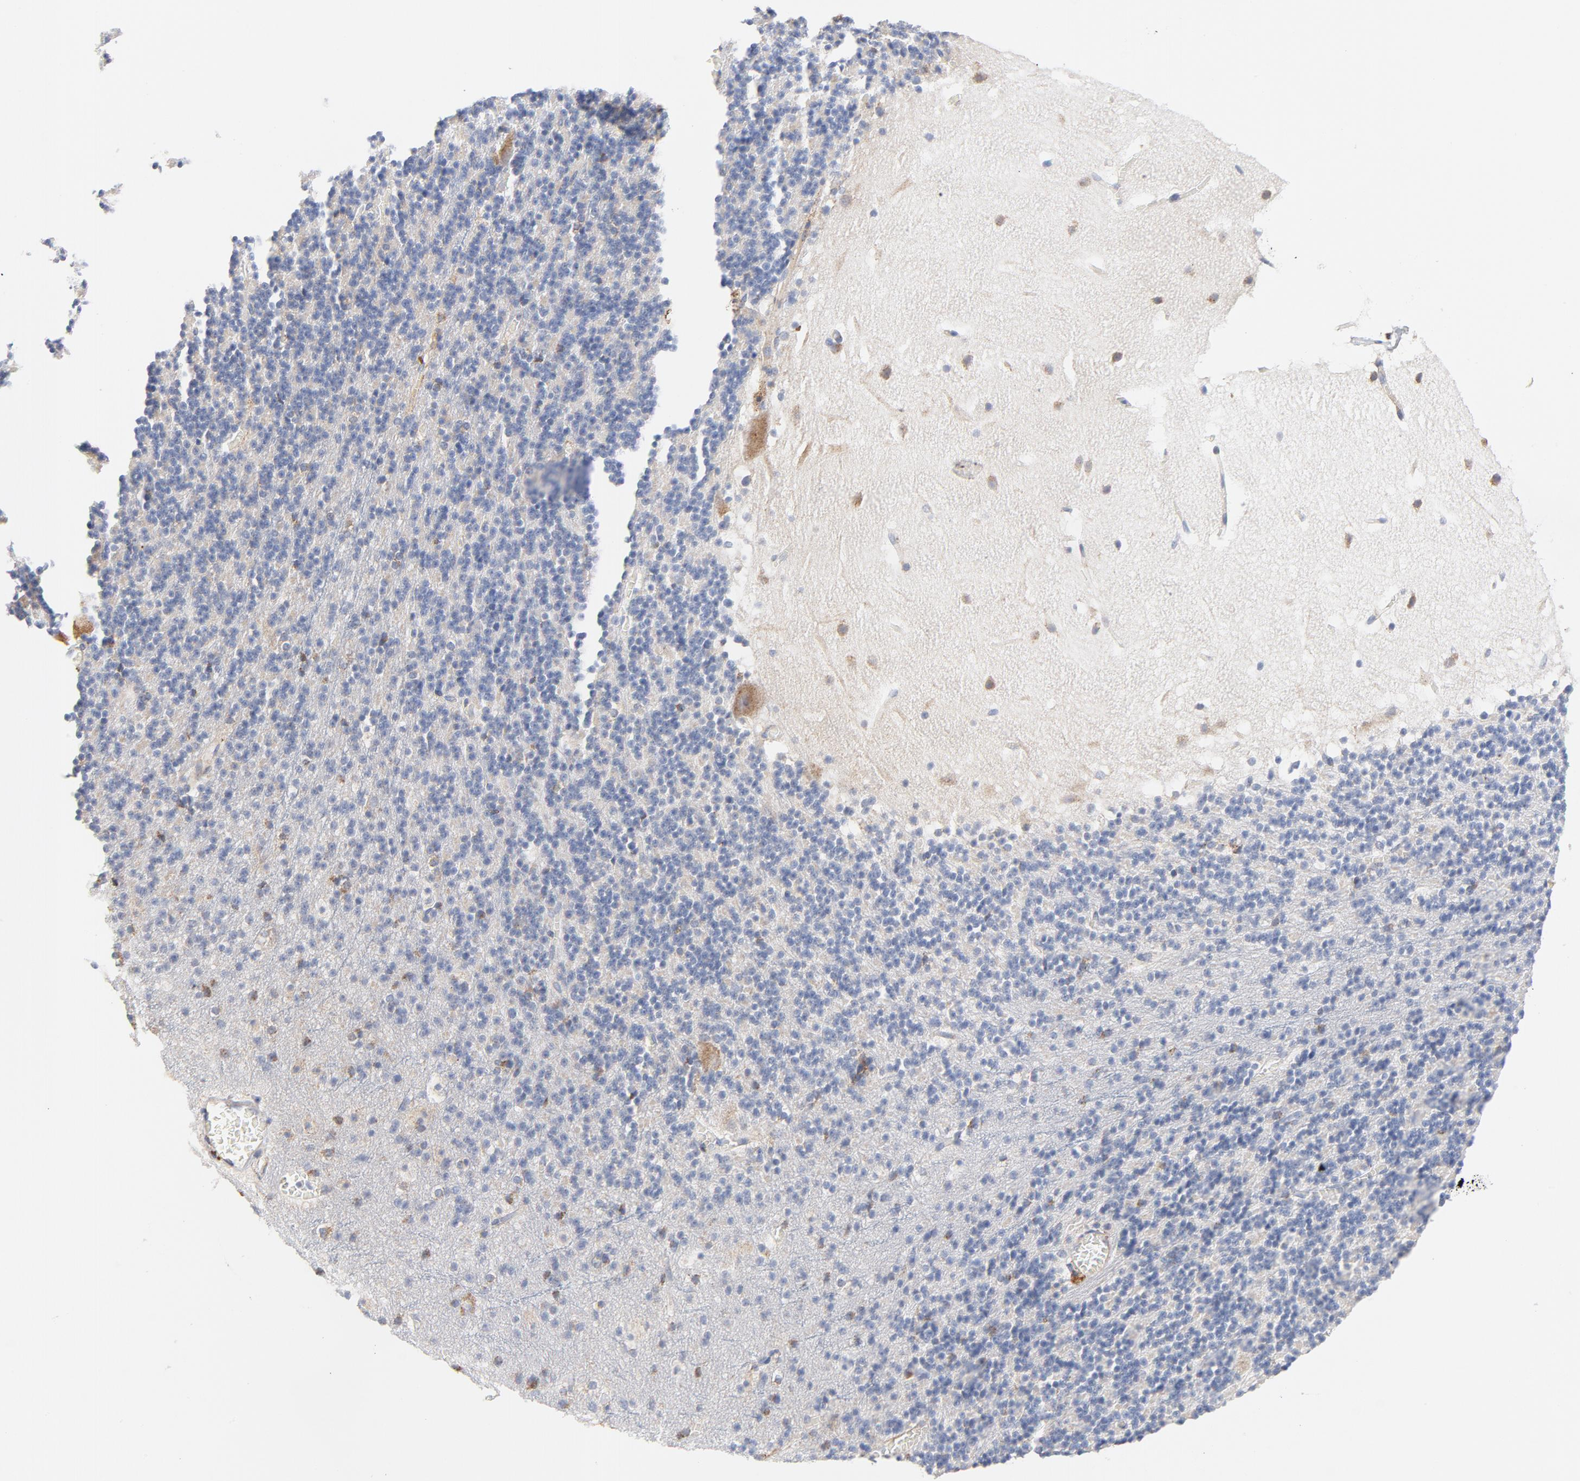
{"staining": {"intensity": "negative", "quantity": "none", "location": "none"}, "tissue": "cerebellum", "cell_type": "Cells in granular layer", "image_type": "normal", "snomed": [{"axis": "morphology", "description": "Normal tissue, NOS"}, {"axis": "topography", "description": "Cerebellum"}], "caption": "Cerebellum stained for a protein using immunohistochemistry (IHC) displays no staining cells in granular layer.", "gene": "RAPGEF3", "patient": {"sex": "male", "age": 45}}